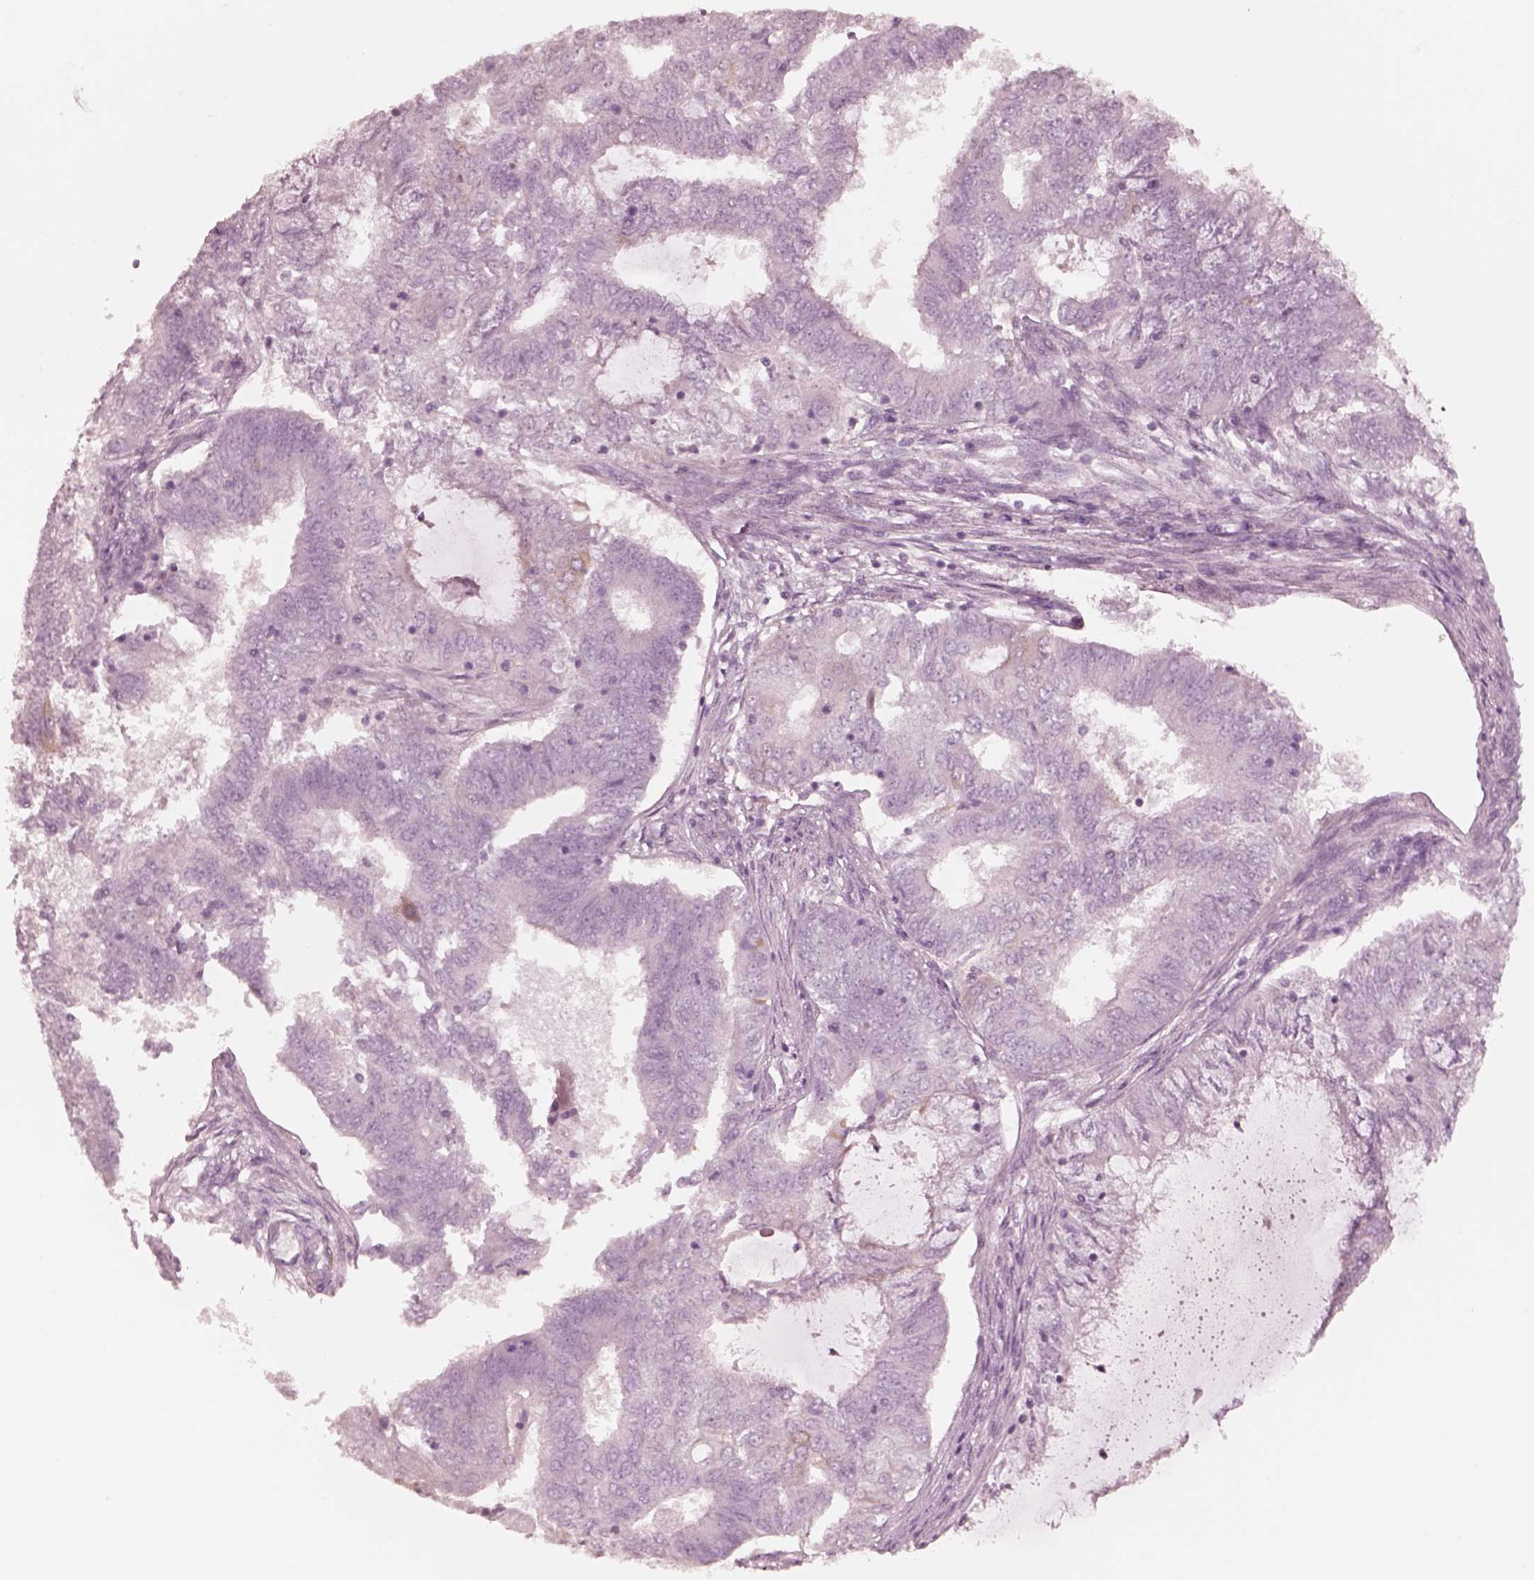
{"staining": {"intensity": "negative", "quantity": "none", "location": "none"}, "tissue": "endometrial cancer", "cell_type": "Tumor cells", "image_type": "cancer", "snomed": [{"axis": "morphology", "description": "Adenocarcinoma, NOS"}, {"axis": "topography", "description": "Endometrium"}], "caption": "Immunohistochemical staining of endometrial cancer (adenocarcinoma) reveals no significant expression in tumor cells.", "gene": "DNAAF9", "patient": {"sex": "female", "age": 62}}